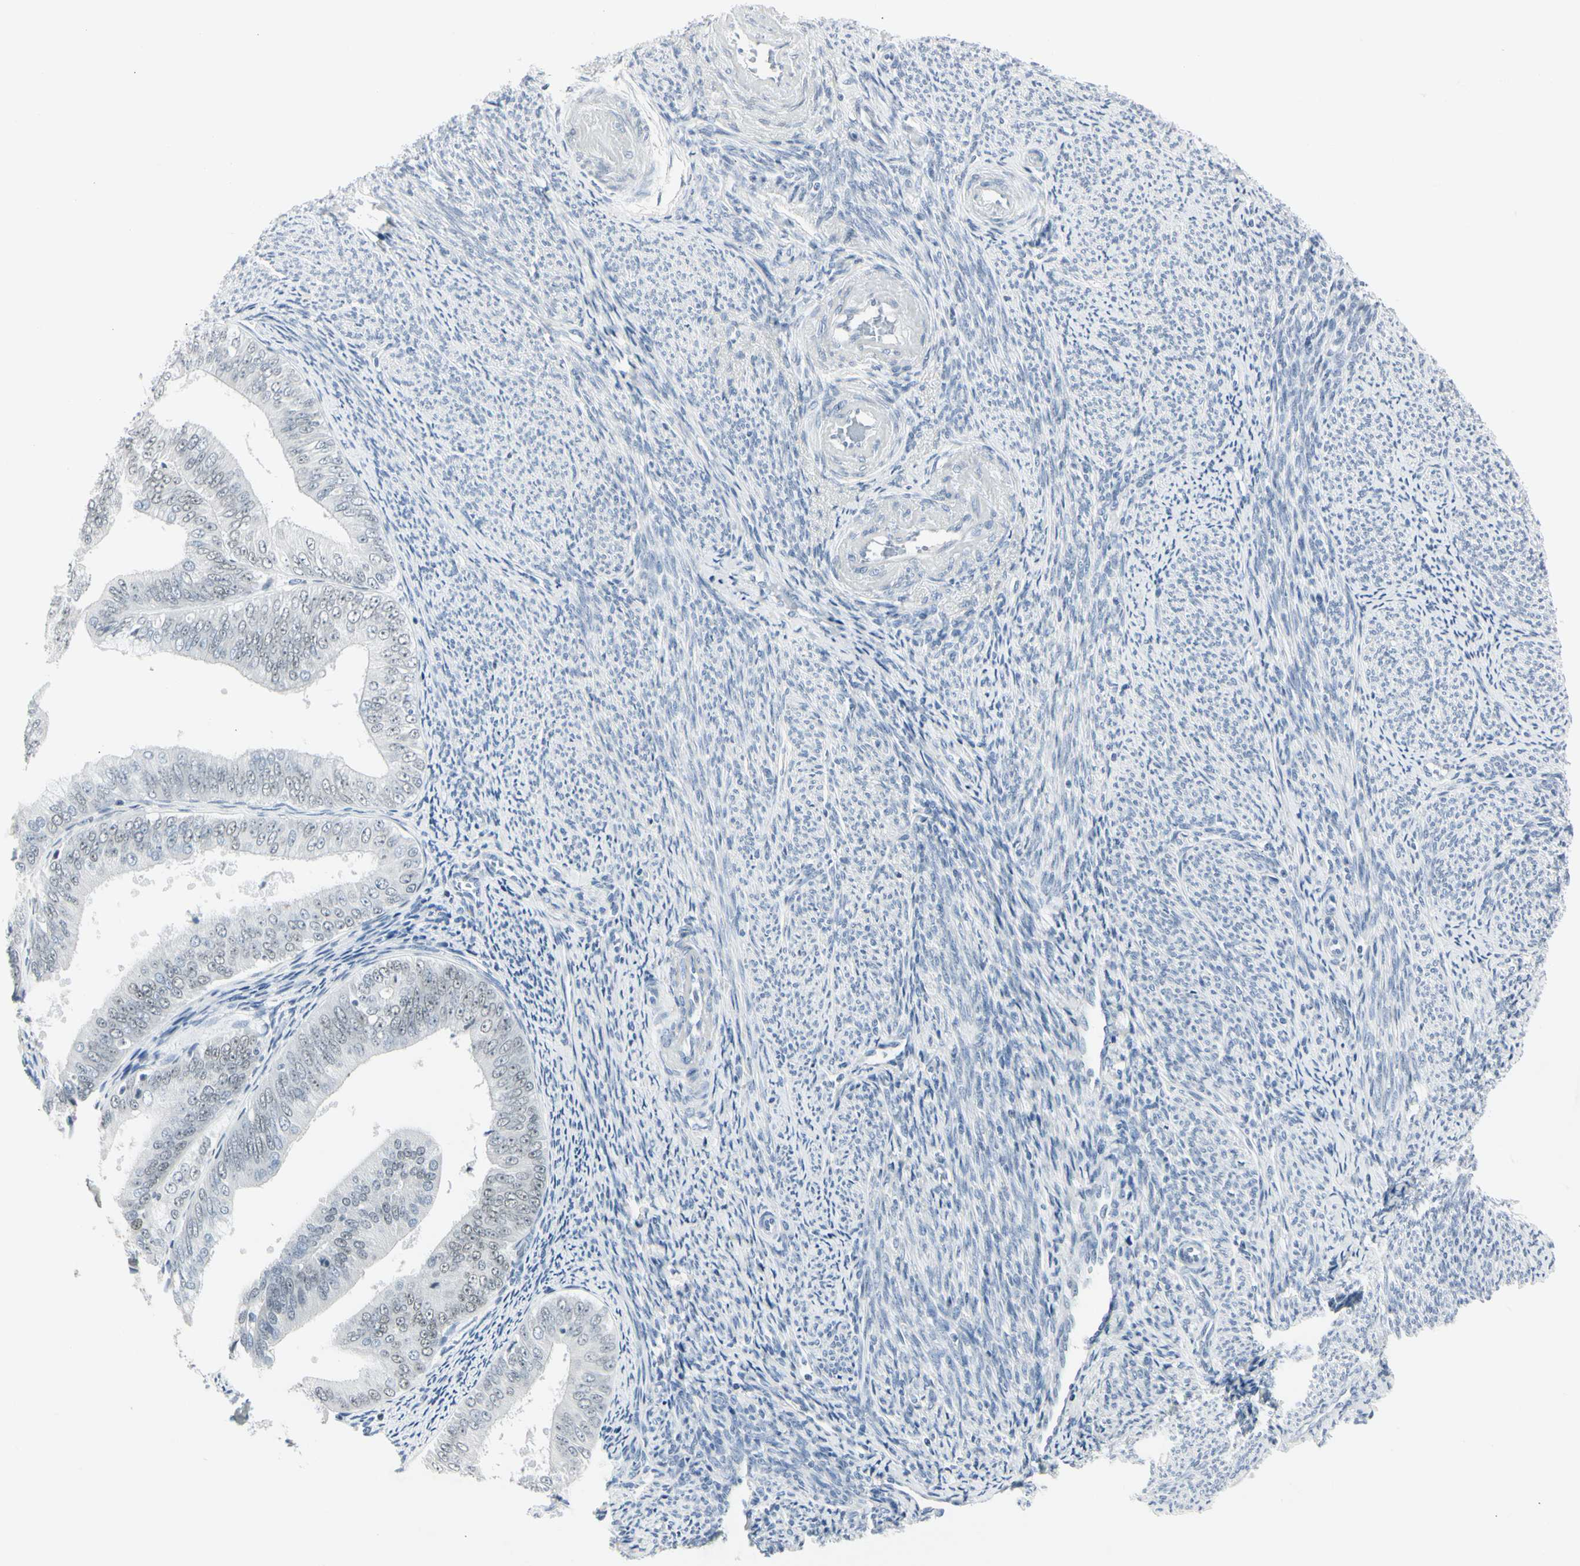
{"staining": {"intensity": "weak", "quantity": "<25%", "location": "nuclear"}, "tissue": "endometrial cancer", "cell_type": "Tumor cells", "image_type": "cancer", "snomed": [{"axis": "morphology", "description": "Adenocarcinoma, NOS"}, {"axis": "topography", "description": "Endometrium"}], "caption": "Immunohistochemical staining of human endometrial adenocarcinoma displays no significant staining in tumor cells. The staining is performed using DAB brown chromogen with nuclei counter-stained in using hematoxylin.", "gene": "ZBTB7B", "patient": {"sex": "female", "age": 63}}